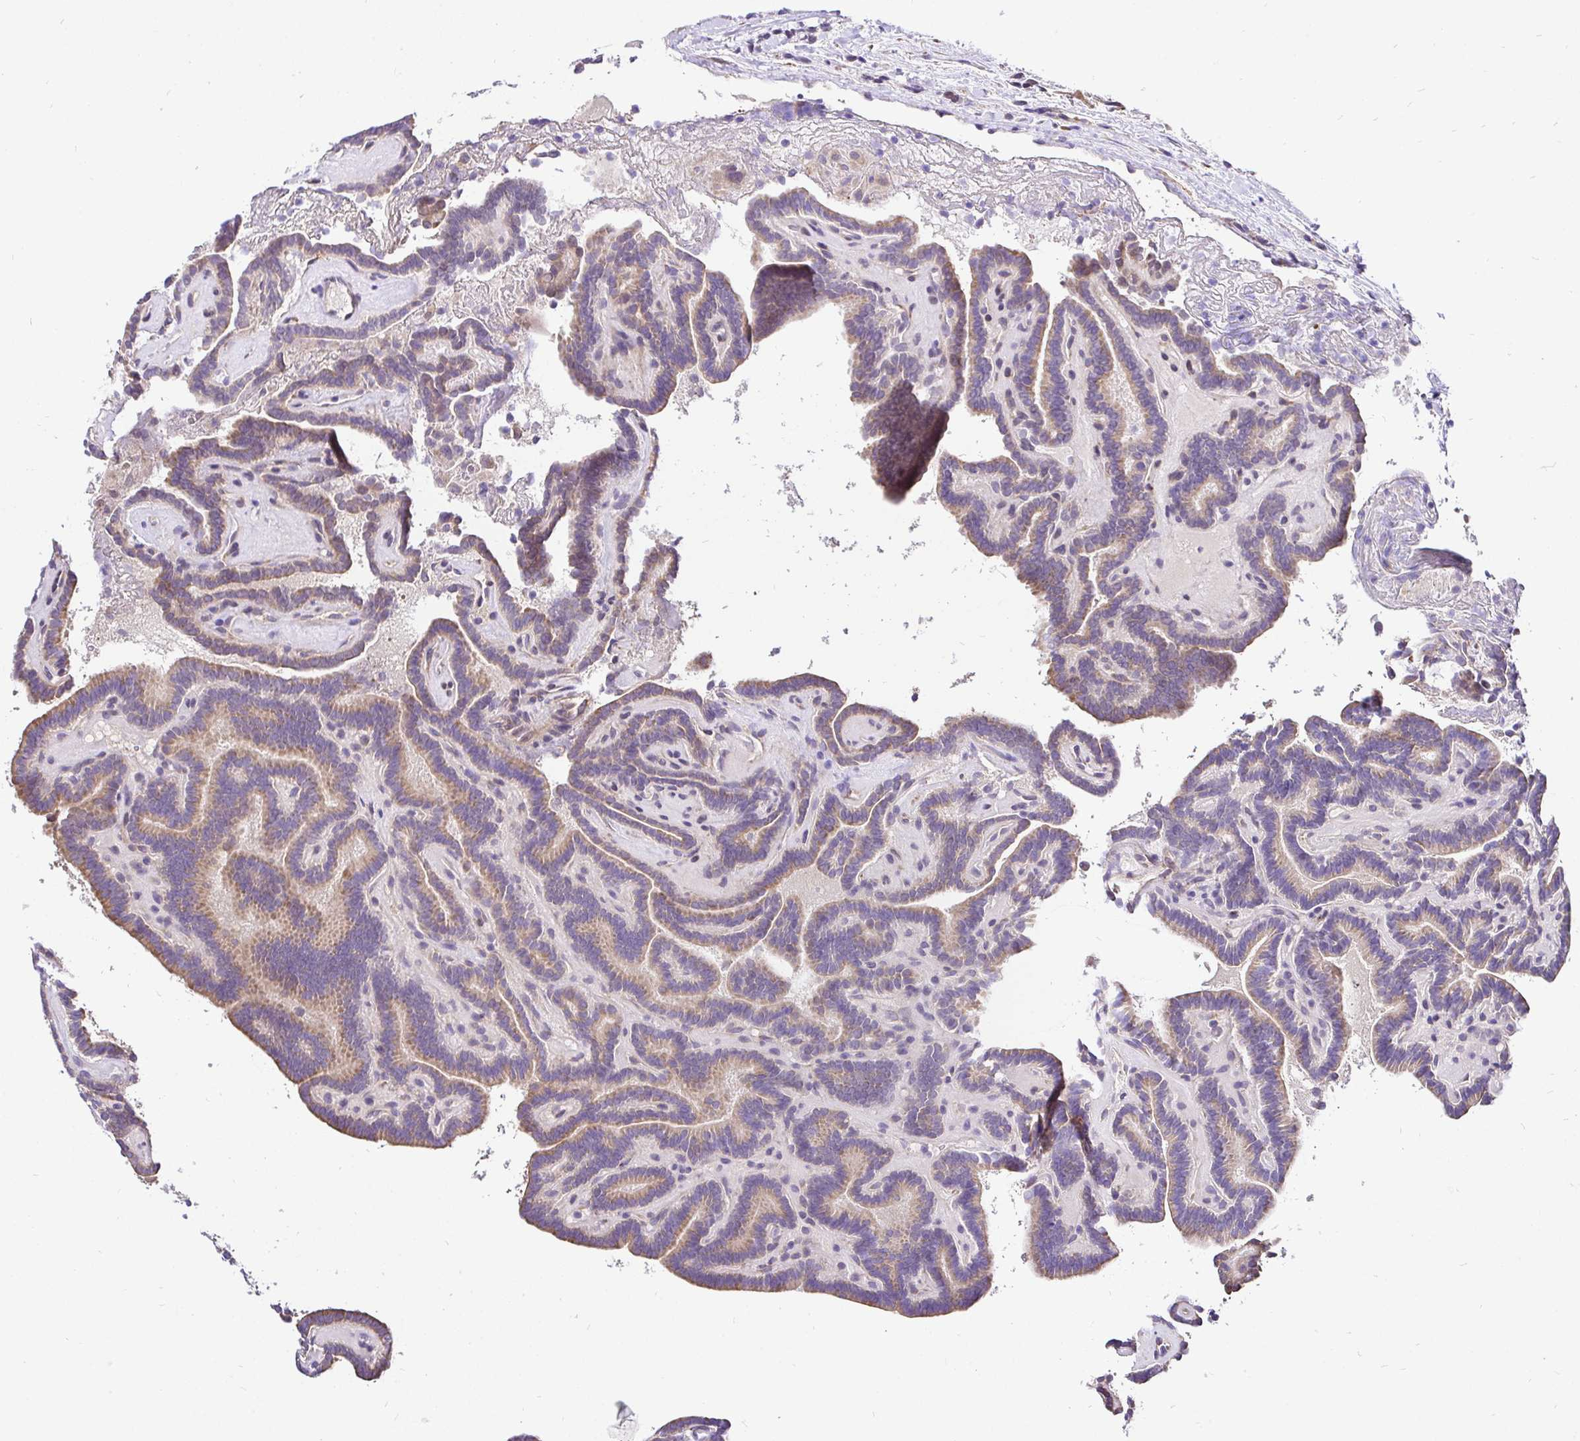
{"staining": {"intensity": "moderate", "quantity": ">75%", "location": "cytoplasmic/membranous"}, "tissue": "thyroid cancer", "cell_type": "Tumor cells", "image_type": "cancer", "snomed": [{"axis": "morphology", "description": "Papillary adenocarcinoma, NOS"}, {"axis": "topography", "description": "Thyroid gland"}], "caption": "An immunohistochemistry (IHC) photomicrograph of tumor tissue is shown. Protein staining in brown highlights moderate cytoplasmic/membranous positivity in thyroid cancer (papillary adenocarcinoma) within tumor cells. (DAB (3,3'-diaminobenzidine) IHC, brown staining for protein, blue staining for nuclei).", "gene": "CCDC122", "patient": {"sex": "female", "age": 21}}